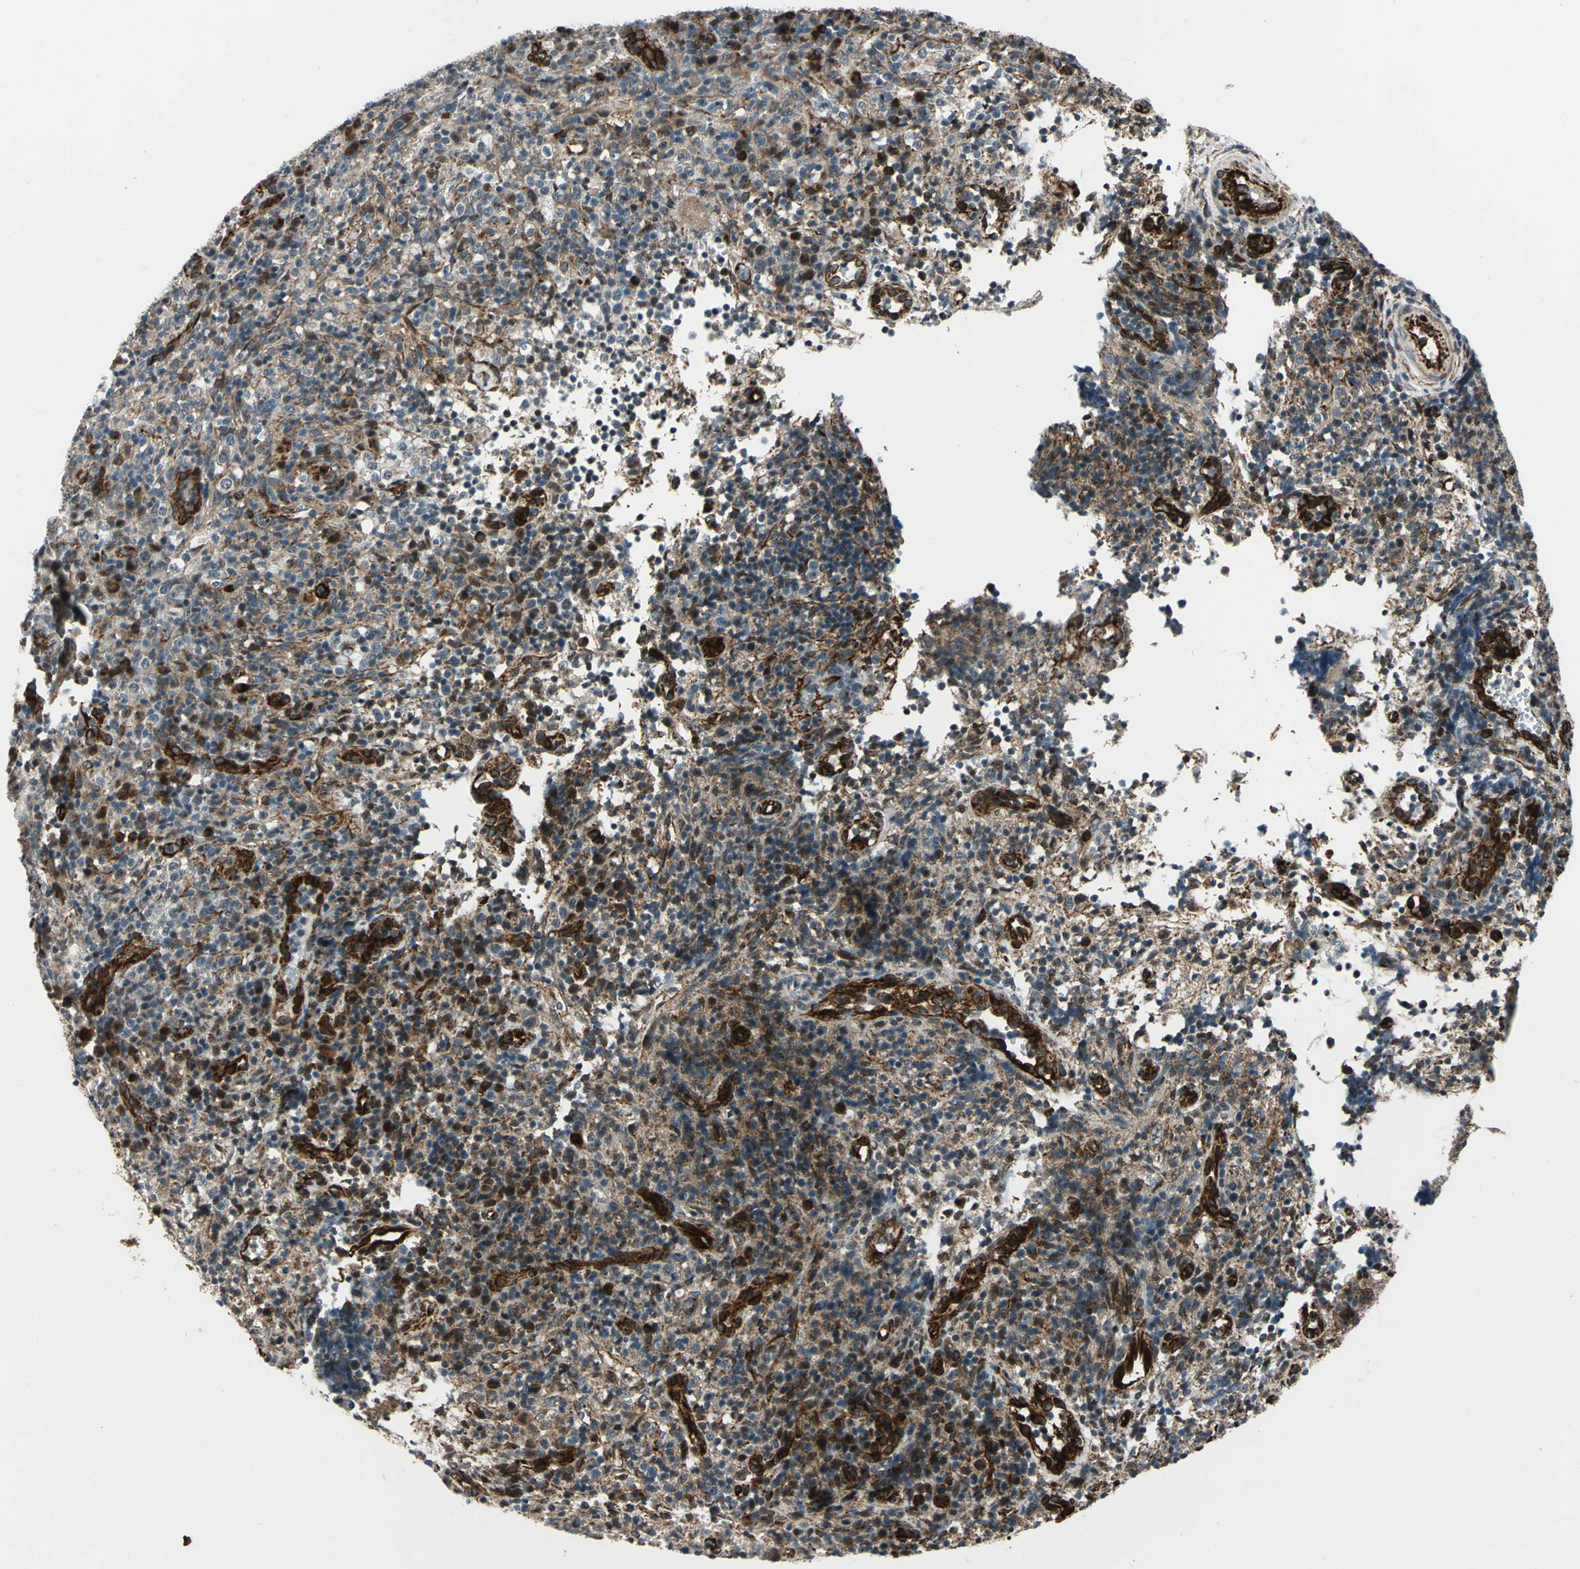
{"staining": {"intensity": "moderate", "quantity": ">75%", "location": "cytoplasmic/membranous,nuclear"}, "tissue": "lymphoma", "cell_type": "Tumor cells", "image_type": "cancer", "snomed": [{"axis": "morphology", "description": "Malignant lymphoma, non-Hodgkin's type, High grade"}, {"axis": "topography", "description": "Lymph node"}], "caption": "IHC histopathology image of human malignant lymphoma, non-Hodgkin's type (high-grade) stained for a protein (brown), which displays medium levels of moderate cytoplasmic/membranous and nuclear expression in approximately >75% of tumor cells.", "gene": "EXD2", "patient": {"sex": "female", "age": 76}}